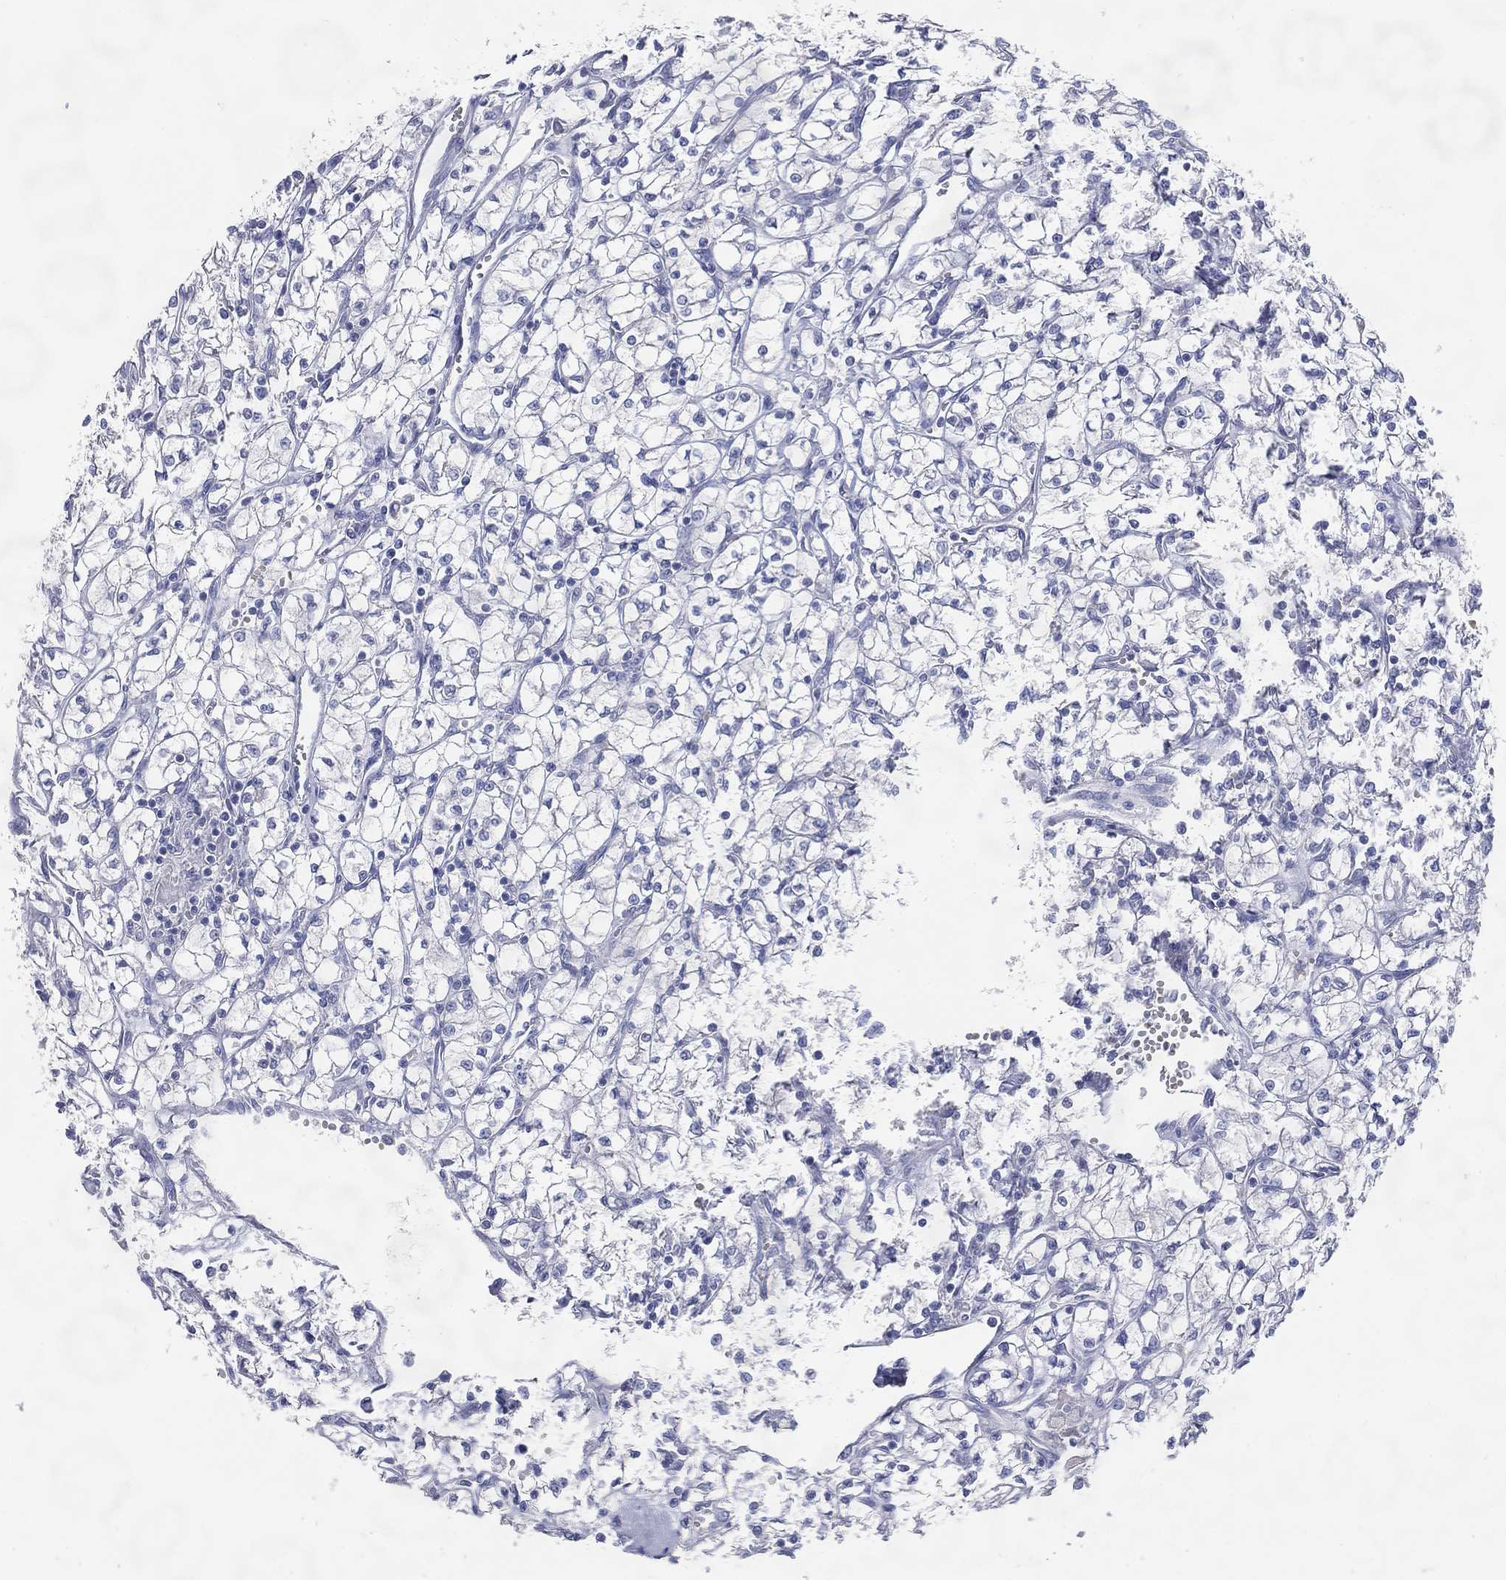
{"staining": {"intensity": "negative", "quantity": "none", "location": "none"}, "tissue": "renal cancer", "cell_type": "Tumor cells", "image_type": "cancer", "snomed": [{"axis": "morphology", "description": "Adenocarcinoma, NOS"}, {"axis": "topography", "description": "Kidney"}], "caption": "Histopathology image shows no protein positivity in tumor cells of renal cancer tissue. The staining is performed using DAB brown chromogen with nuclei counter-stained in using hematoxylin.", "gene": "DNAH6", "patient": {"sex": "female", "age": 64}}